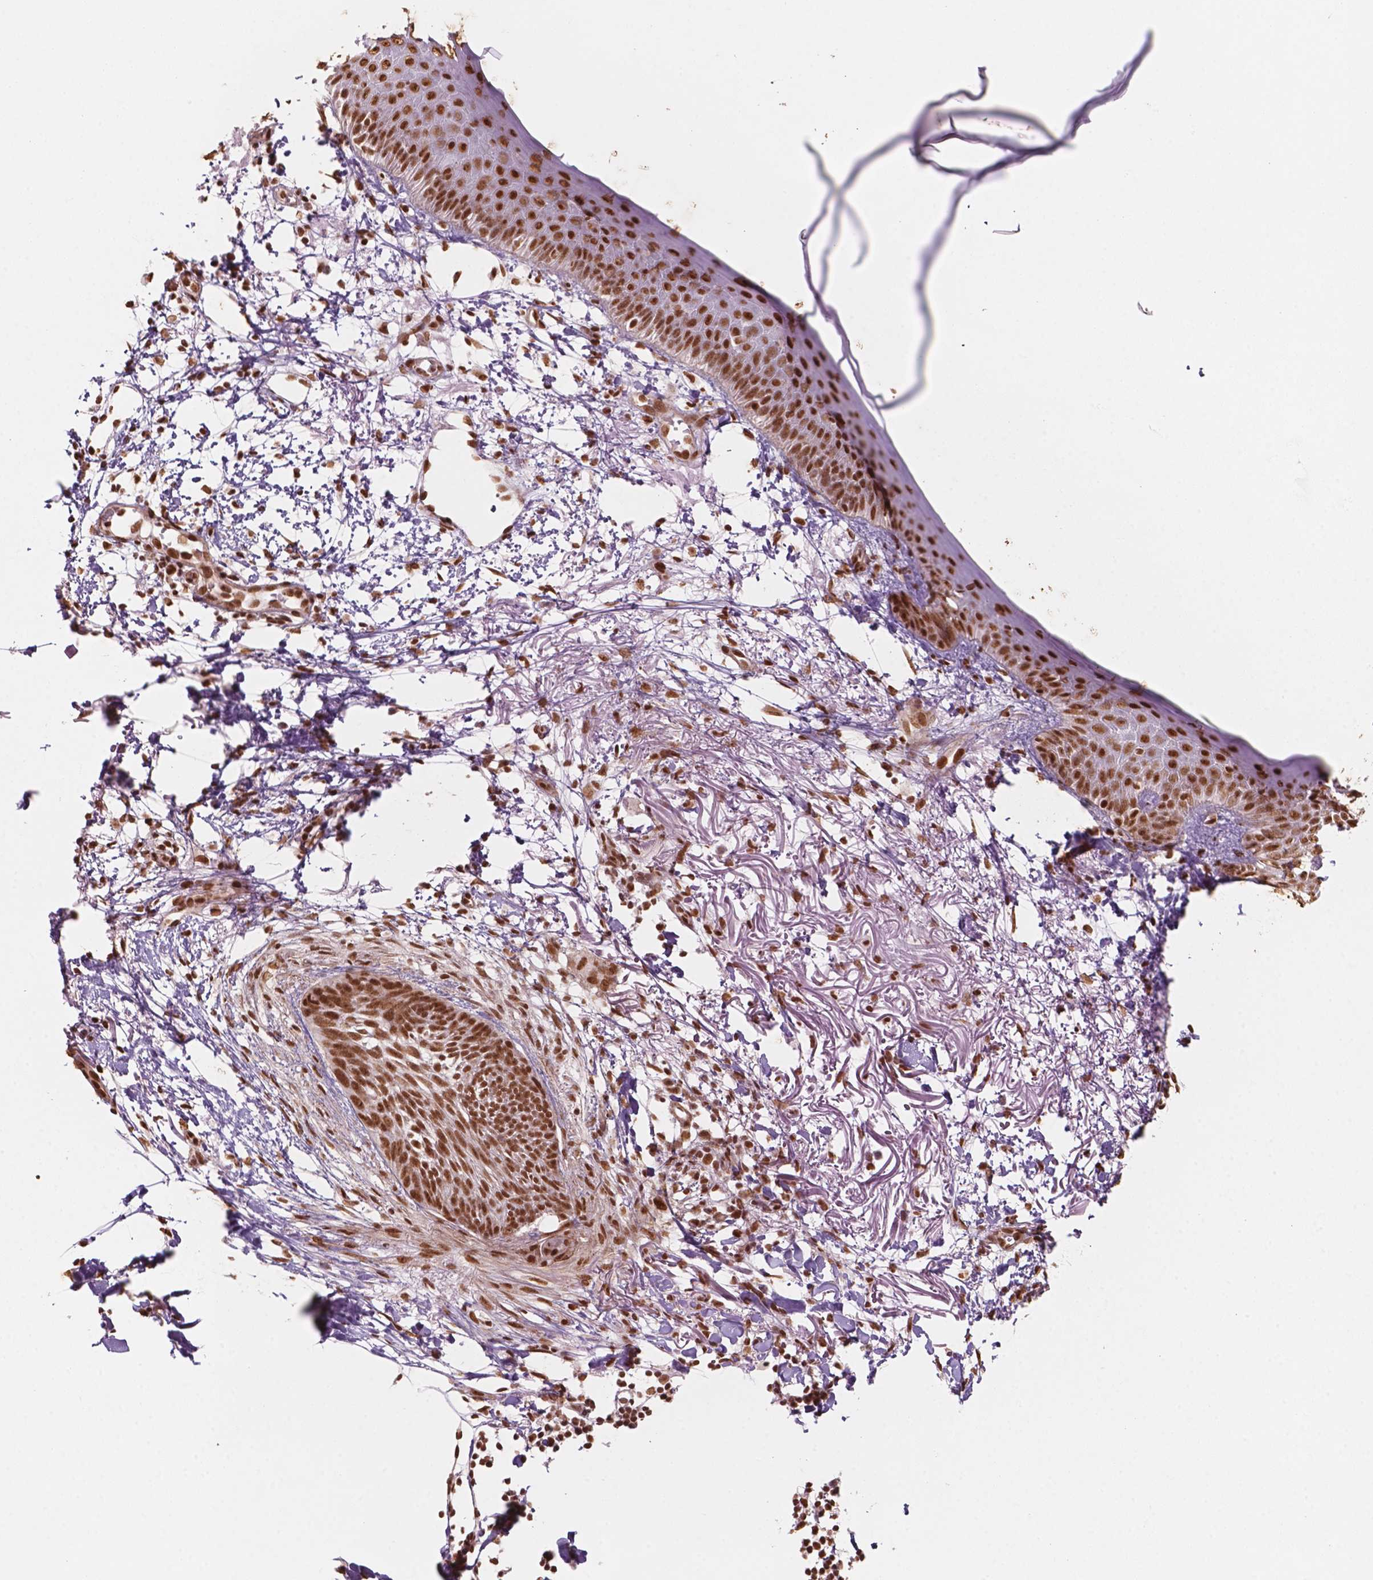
{"staining": {"intensity": "moderate", "quantity": ">75%", "location": "nuclear"}, "tissue": "skin cancer", "cell_type": "Tumor cells", "image_type": "cancer", "snomed": [{"axis": "morphology", "description": "Normal tissue, NOS"}, {"axis": "morphology", "description": "Basal cell carcinoma"}, {"axis": "topography", "description": "Skin"}], "caption": "A photomicrograph of human basal cell carcinoma (skin) stained for a protein displays moderate nuclear brown staining in tumor cells. The staining was performed using DAB (3,3'-diaminobenzidine), with brown indicating positive protein expression. Nuclei are stained blue with hematoxylin.", "gene": "GTF3C5", "patient": {"sex": "male", "age": 84}}